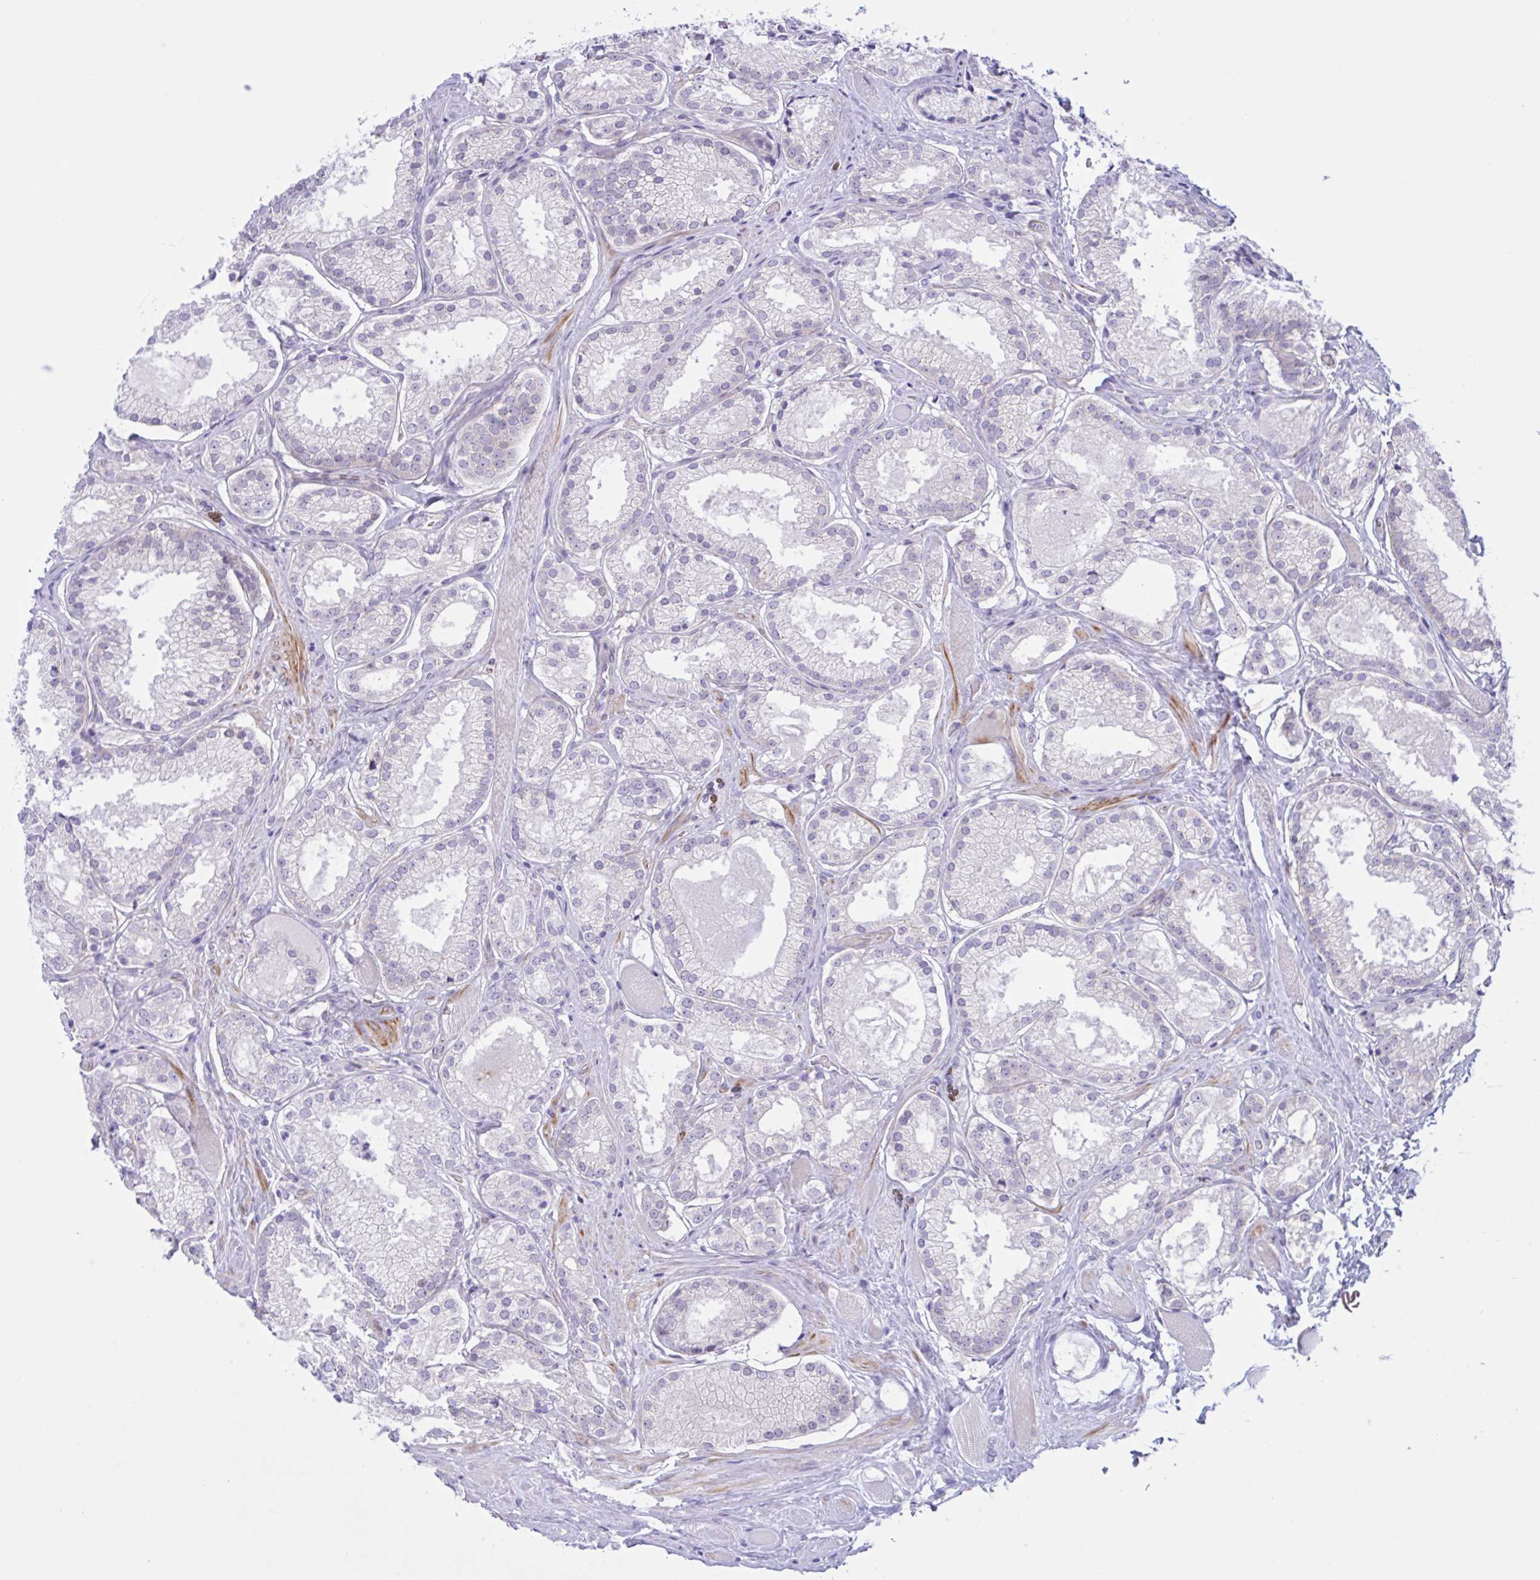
{"staining": {"intensity": "negative", "quantity": "none", "location": "none"}, "tissue": "prostate cancer", "cell_type": "Tumor cells", "image_type": "cancer", "snomed": [{"axis": "morphology", "description": "Adenocarcinoma, High grade"}, {"axis": "topography", "description": "Prostate"}], "caption": "Prostate cancer (high-grade adenocarcinoma) stained for a protein using immunohistochemistry shows no expression tumor cells.", "gene": "AHCYL2", "patient": {"sex": "male", "age": 68}}